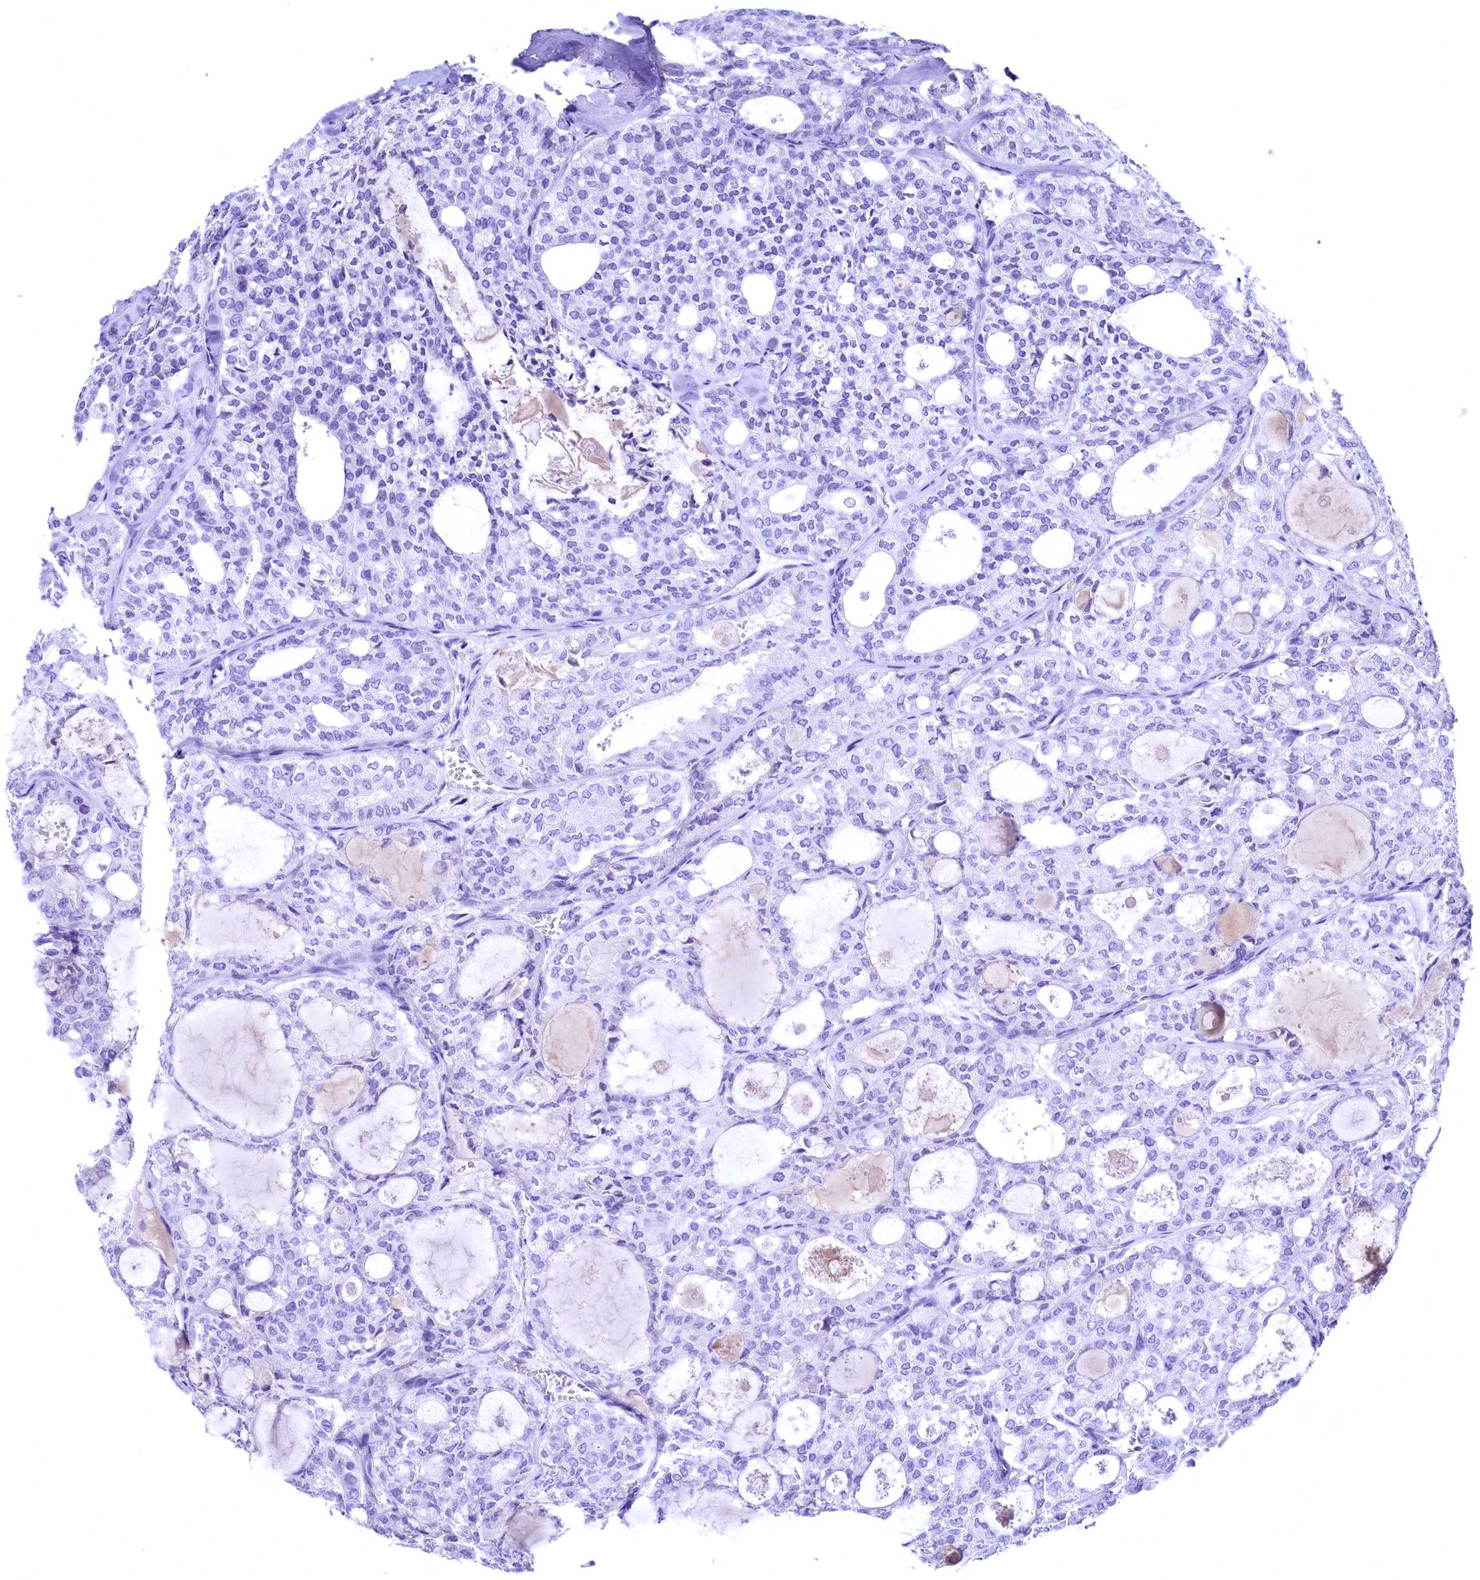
{"staining": {"intensity": "negative", "quantity": "none", "location": "none"}, "tissue": "thyroid cancer", "cell_type": "Tumor cells", "image_type": "cancer", "snomed": [{"axis": "morphology", "description": "Follicular adenoma carcinoma, NOS"}, {"axis": "topography", "description": "Thyroid gland"}], "caption": "Immunohistochemical staining of human thyroid follicular adenoma carcinoma shows no significant expression in tumor cells.", "gene": "SKIDA1", "patient": {"sex": "male", "age": 75}}